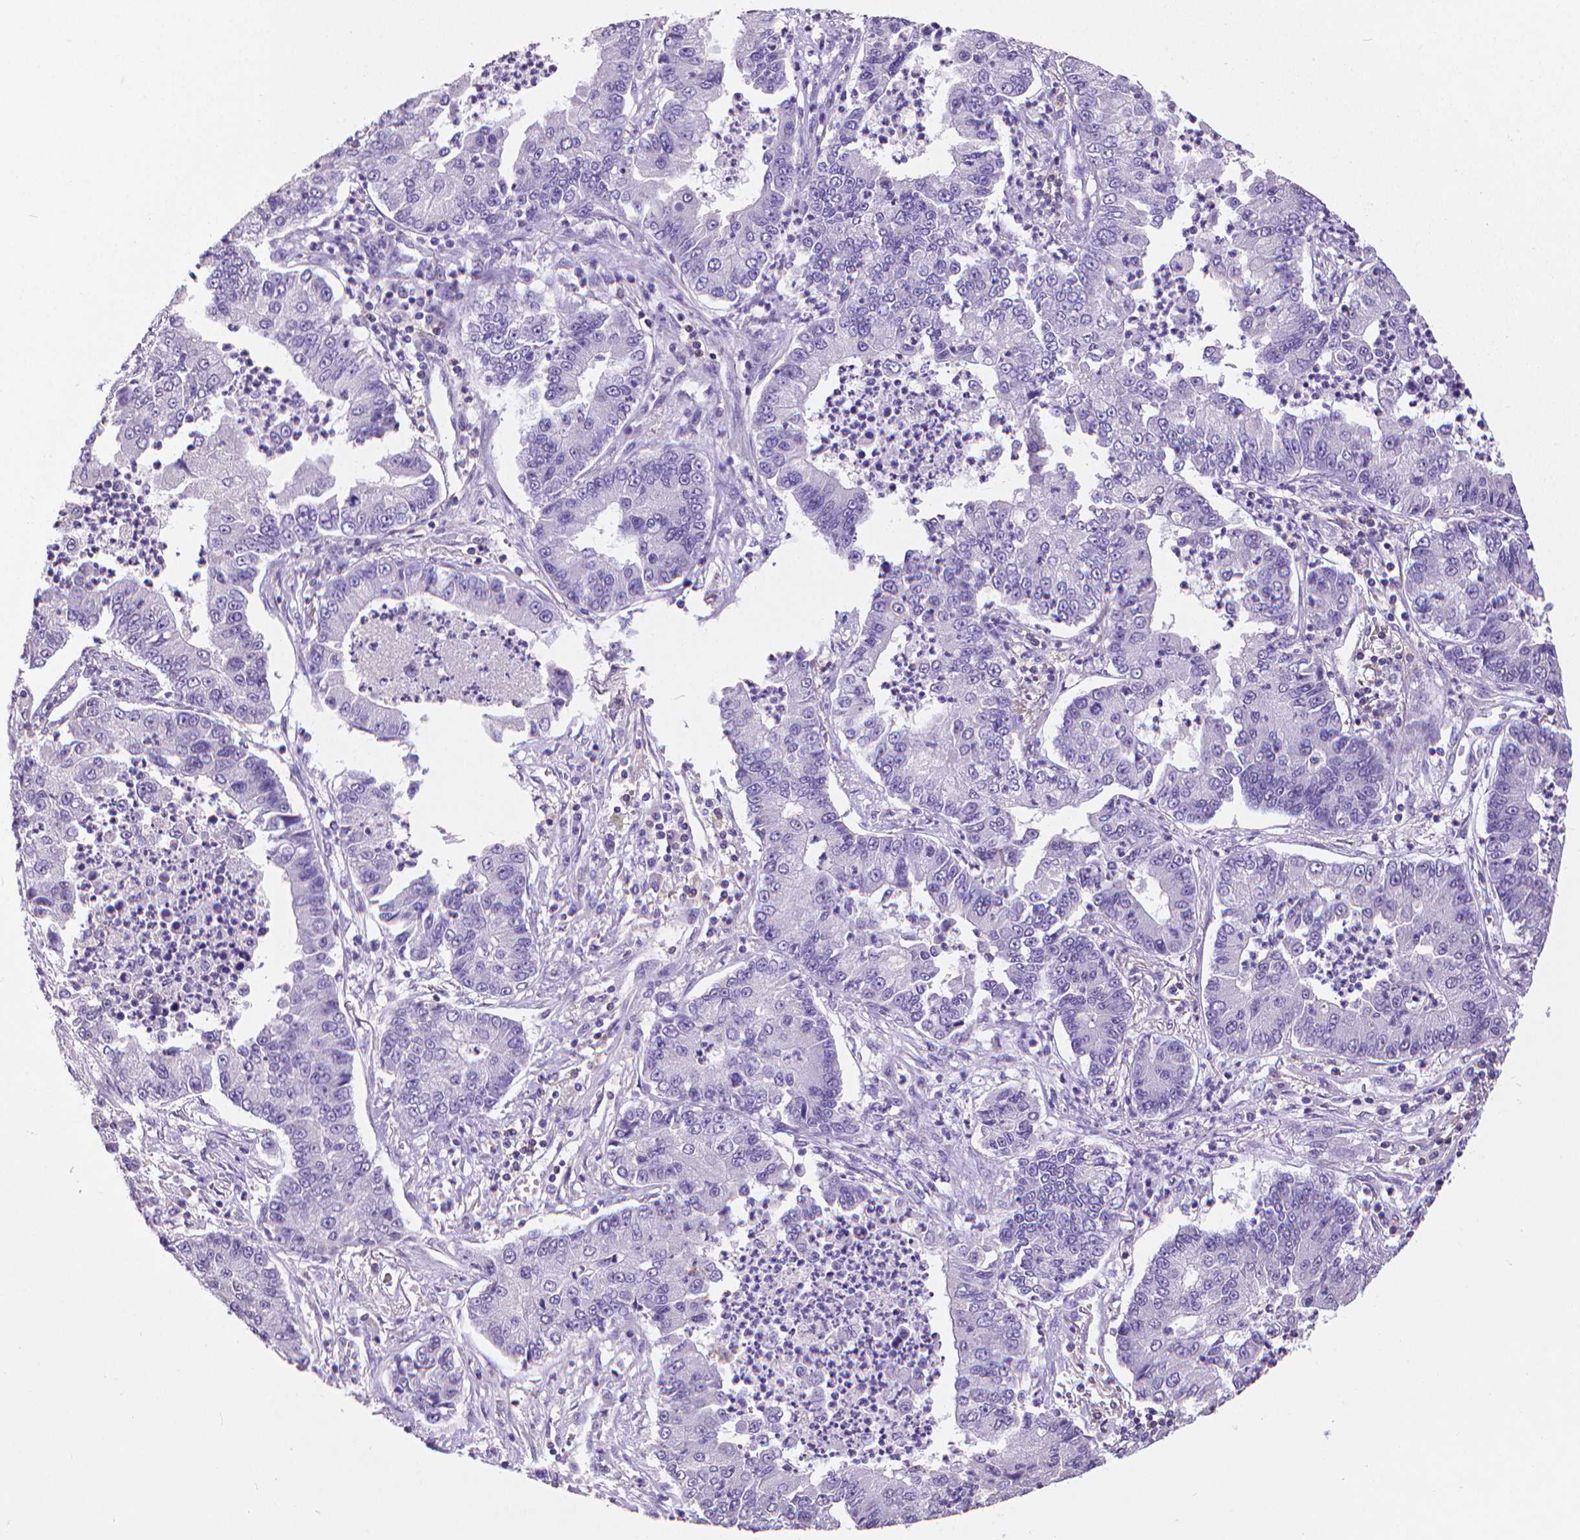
{"staining": {"intensity": "negative", "quantity": "none", "location": "none"}, "tissue": "lung cancer", "cell_type": "Tumor cells", "image_type": "cancer", "snomed": [{"axis": "morphology", "description": "Adenocarcinoma, NOS"}, {"axis": "topography", "description": "Lung"}], "caption": "High magnification brightfield microscopy of adenocarcinoma (lung) stained with DAB (brown) and counterstained with hematoxylin (blue): tumor cells show no significant positivity.", "gene": "CD4", "patient": {"sex": "female", "age": 57}}